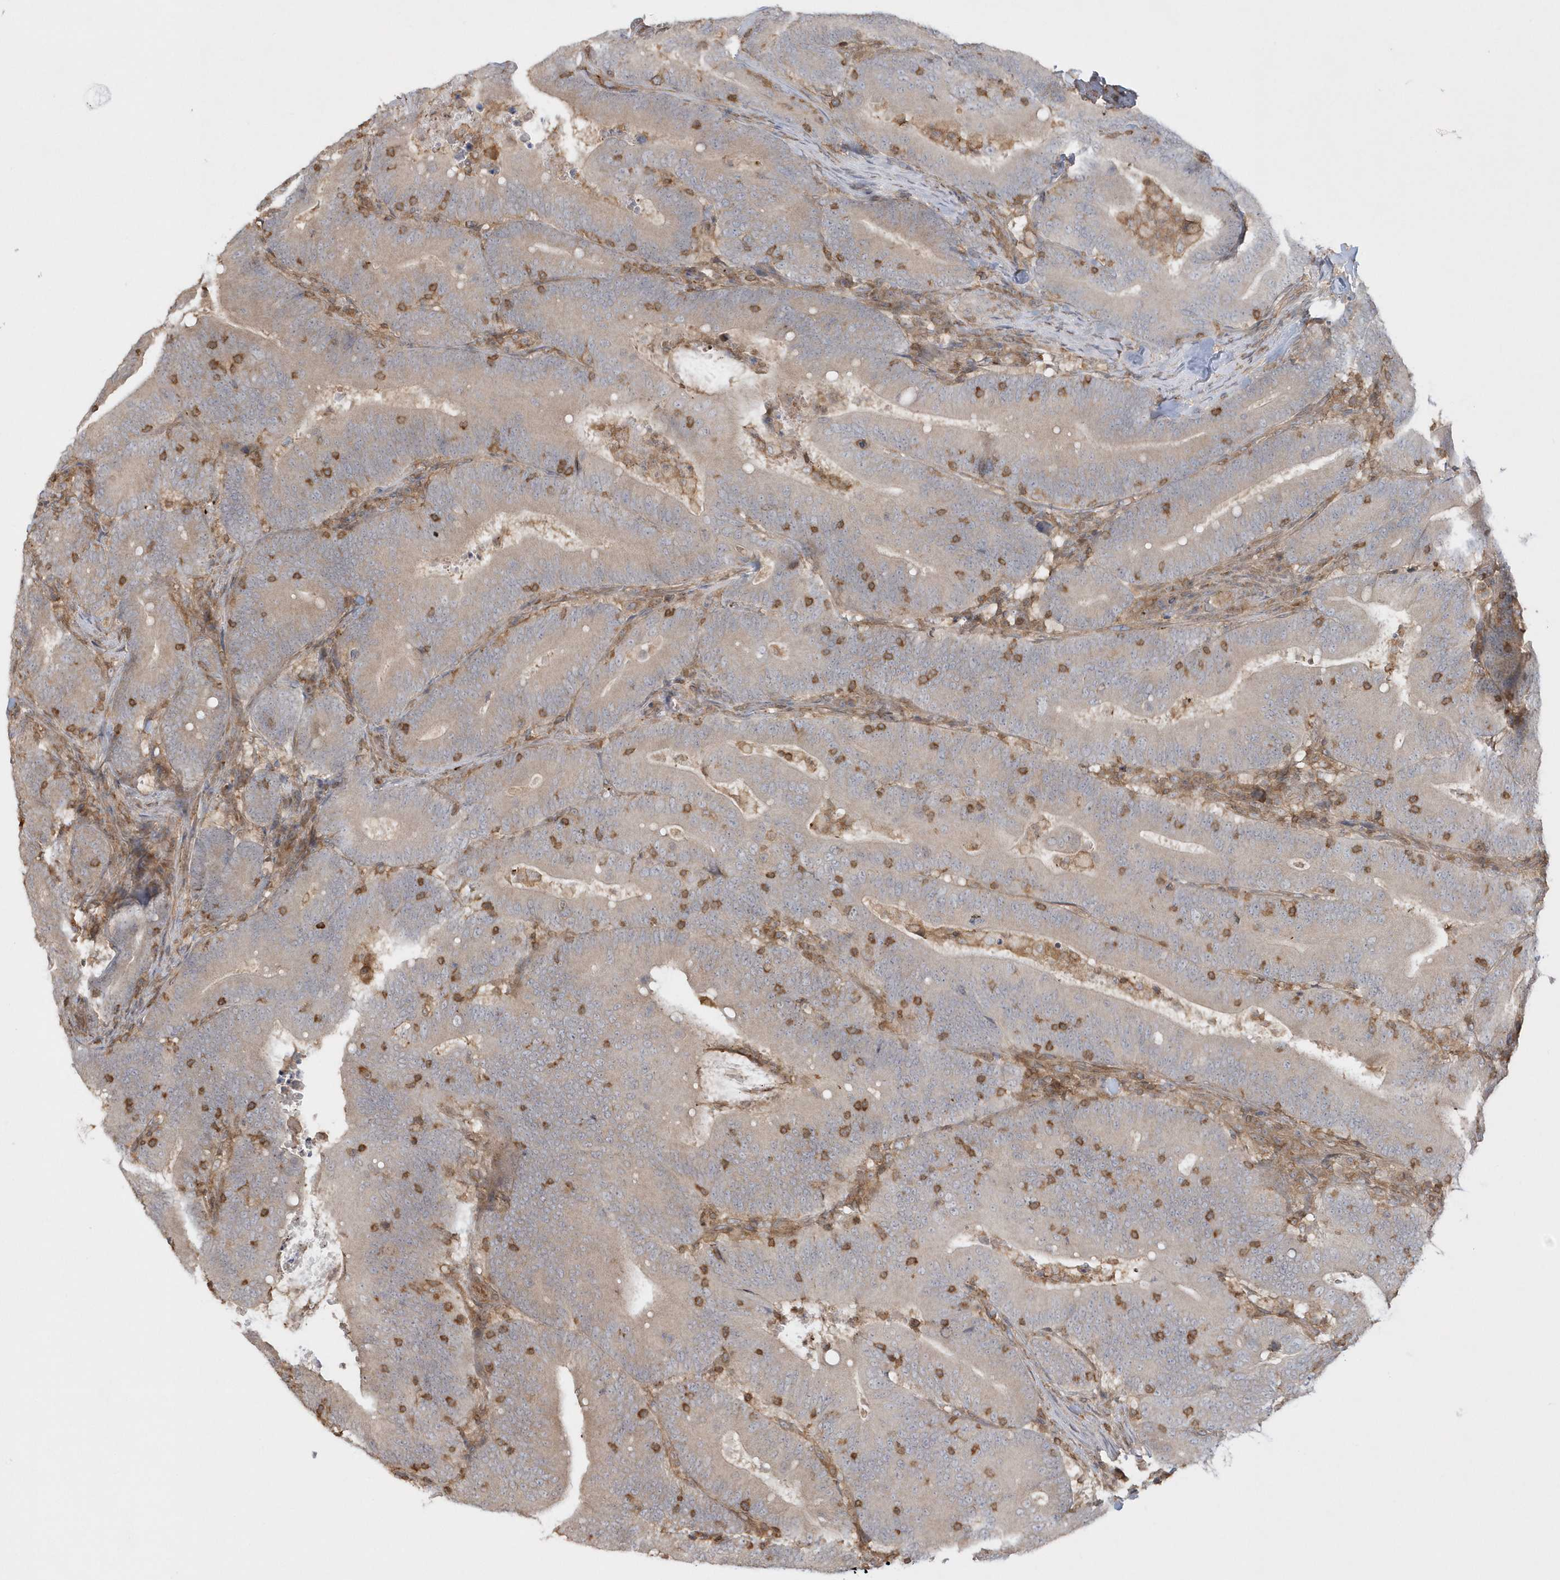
{"staining": {"intensity": "weak", "quantity": ">75%", "location": "cytoplasmic/membranous"}, "tissue": "colorectal cancer", "cell_type": "Tumor cells", "image_type": "cancer", "snomed": [{"axis": "morphology", "description": "Adenocarcinoma, NOS"}, {"axis": "topography", "description": "Colon"}], "caption": "Immunohistochemical staining of human colorectal cancer (adenocarcinoma) demonstrates weak cytoplasmic/membranous protein positivity in about >75% of tumor cells.", "gene": "BSN", "patient": {"sex": "female", "age": 66}}